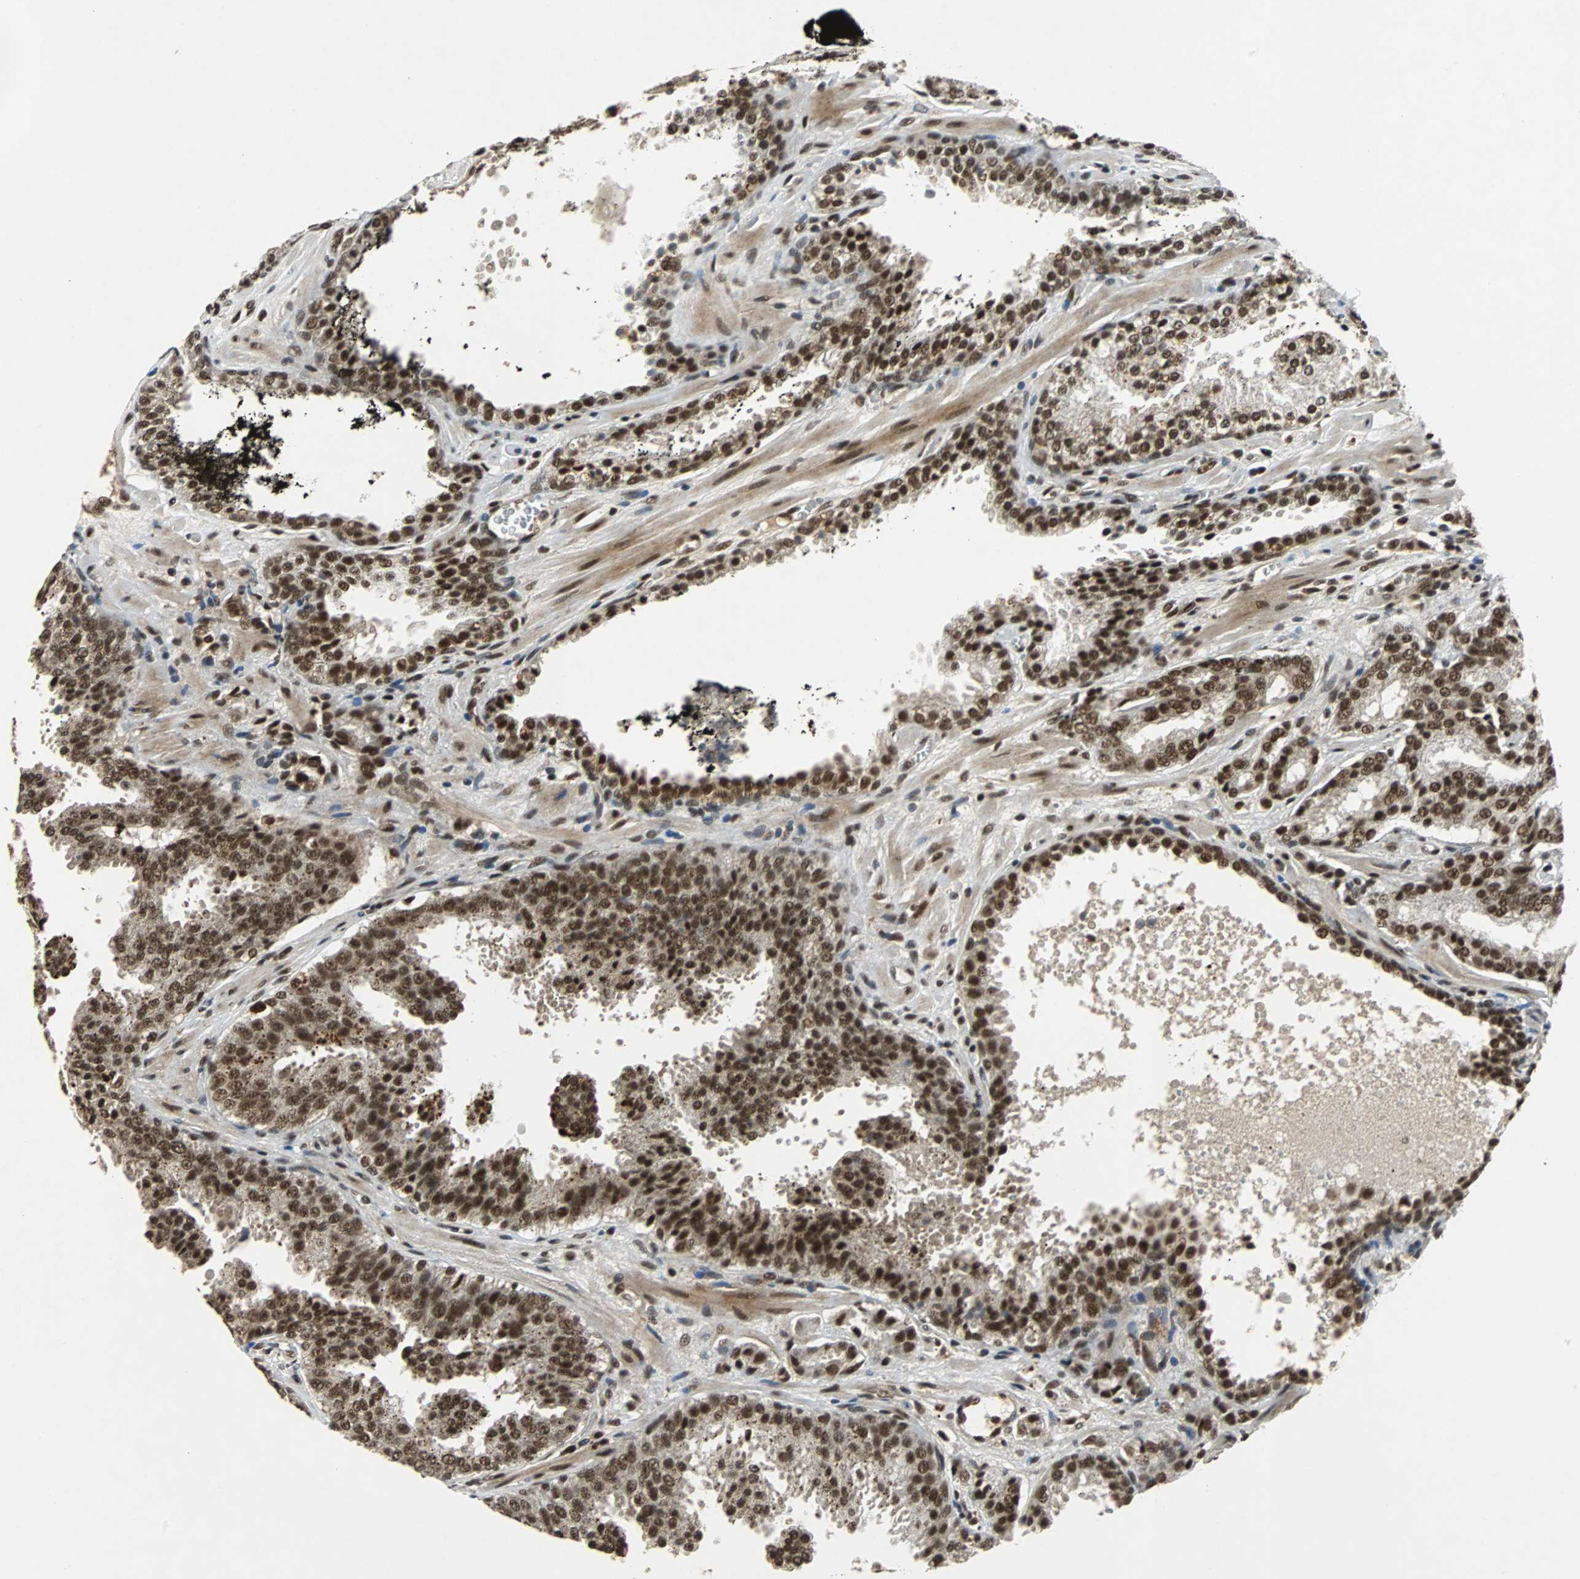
{"staining": {"intensity": "strong", "quantity": ">75%", "location": "nuclear"}, "tissue": "prostate cancer", "cell_type": "Tumor cells", "image_type": "cancer", "snomed": [{"axis": "morphology", "description": "Adenocarcinoma, High grade"}, {"axis": "topography", "description": "Prostate"}], "caption": "Tumor cells display high levels of strong nuclear staining in about >75% of cells in human high-grade adenocarcinoma (prostate).", "gene": "TAF5", "patient": {"sex": "male", "age": 58}}